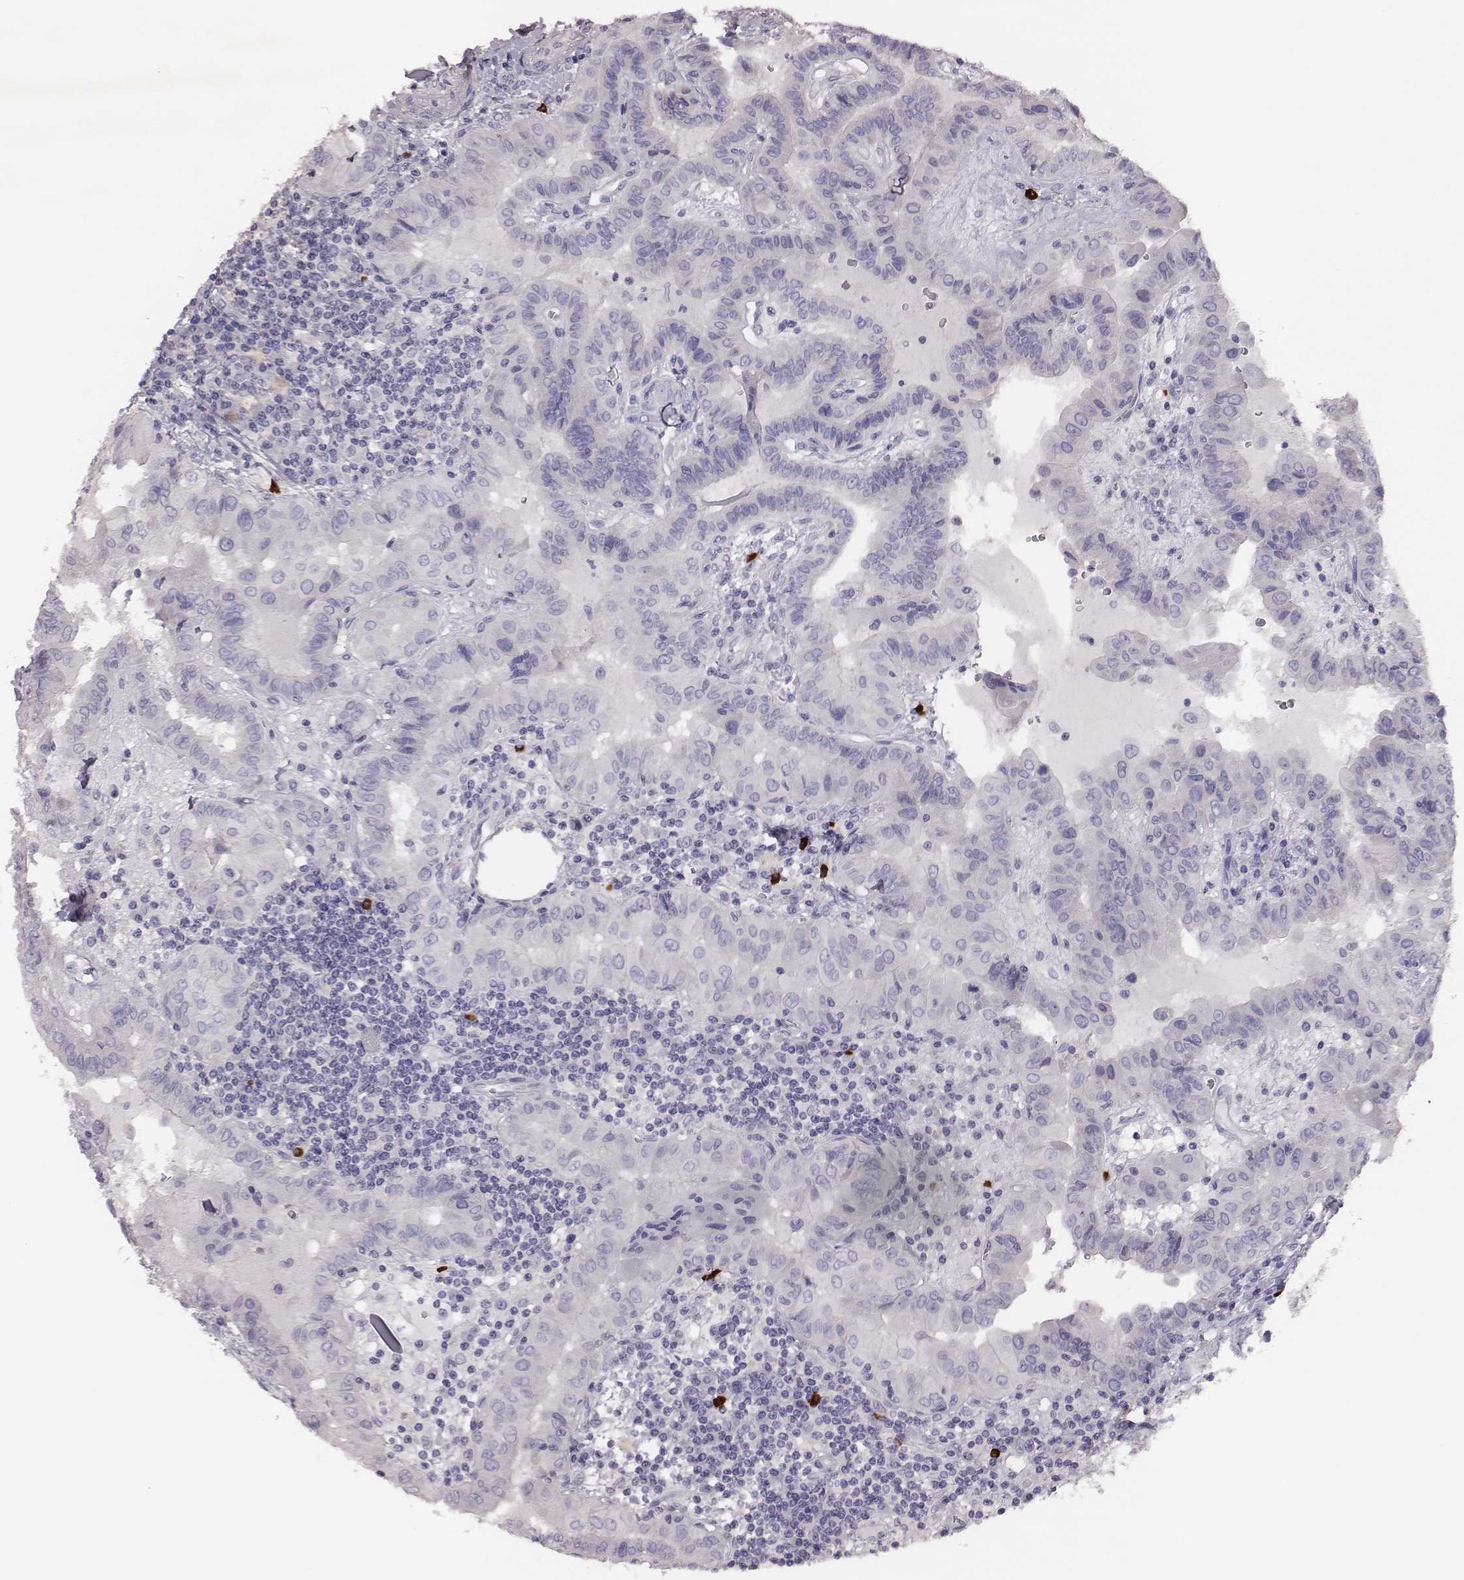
{"staining": {"intensity": "negative", "quantity": "none", "location": "none"}, "tissue": "thyroid cancer", "cell_type": "Tumor cells", "image_type": "cancer", "snomed": [{"axis": "morphology", "description": "Papillary adenocarcinoma, NOS"}, {"axis": "topography", "description": "Thyroid gland"}], "caption": "This is a image of IHC staining of thyroid cancer (papillary adenocarcinoma), which shows no expression in tumor cells.", "gene": "P2RY10", "patient": {"sex": "female", "age": 37}}